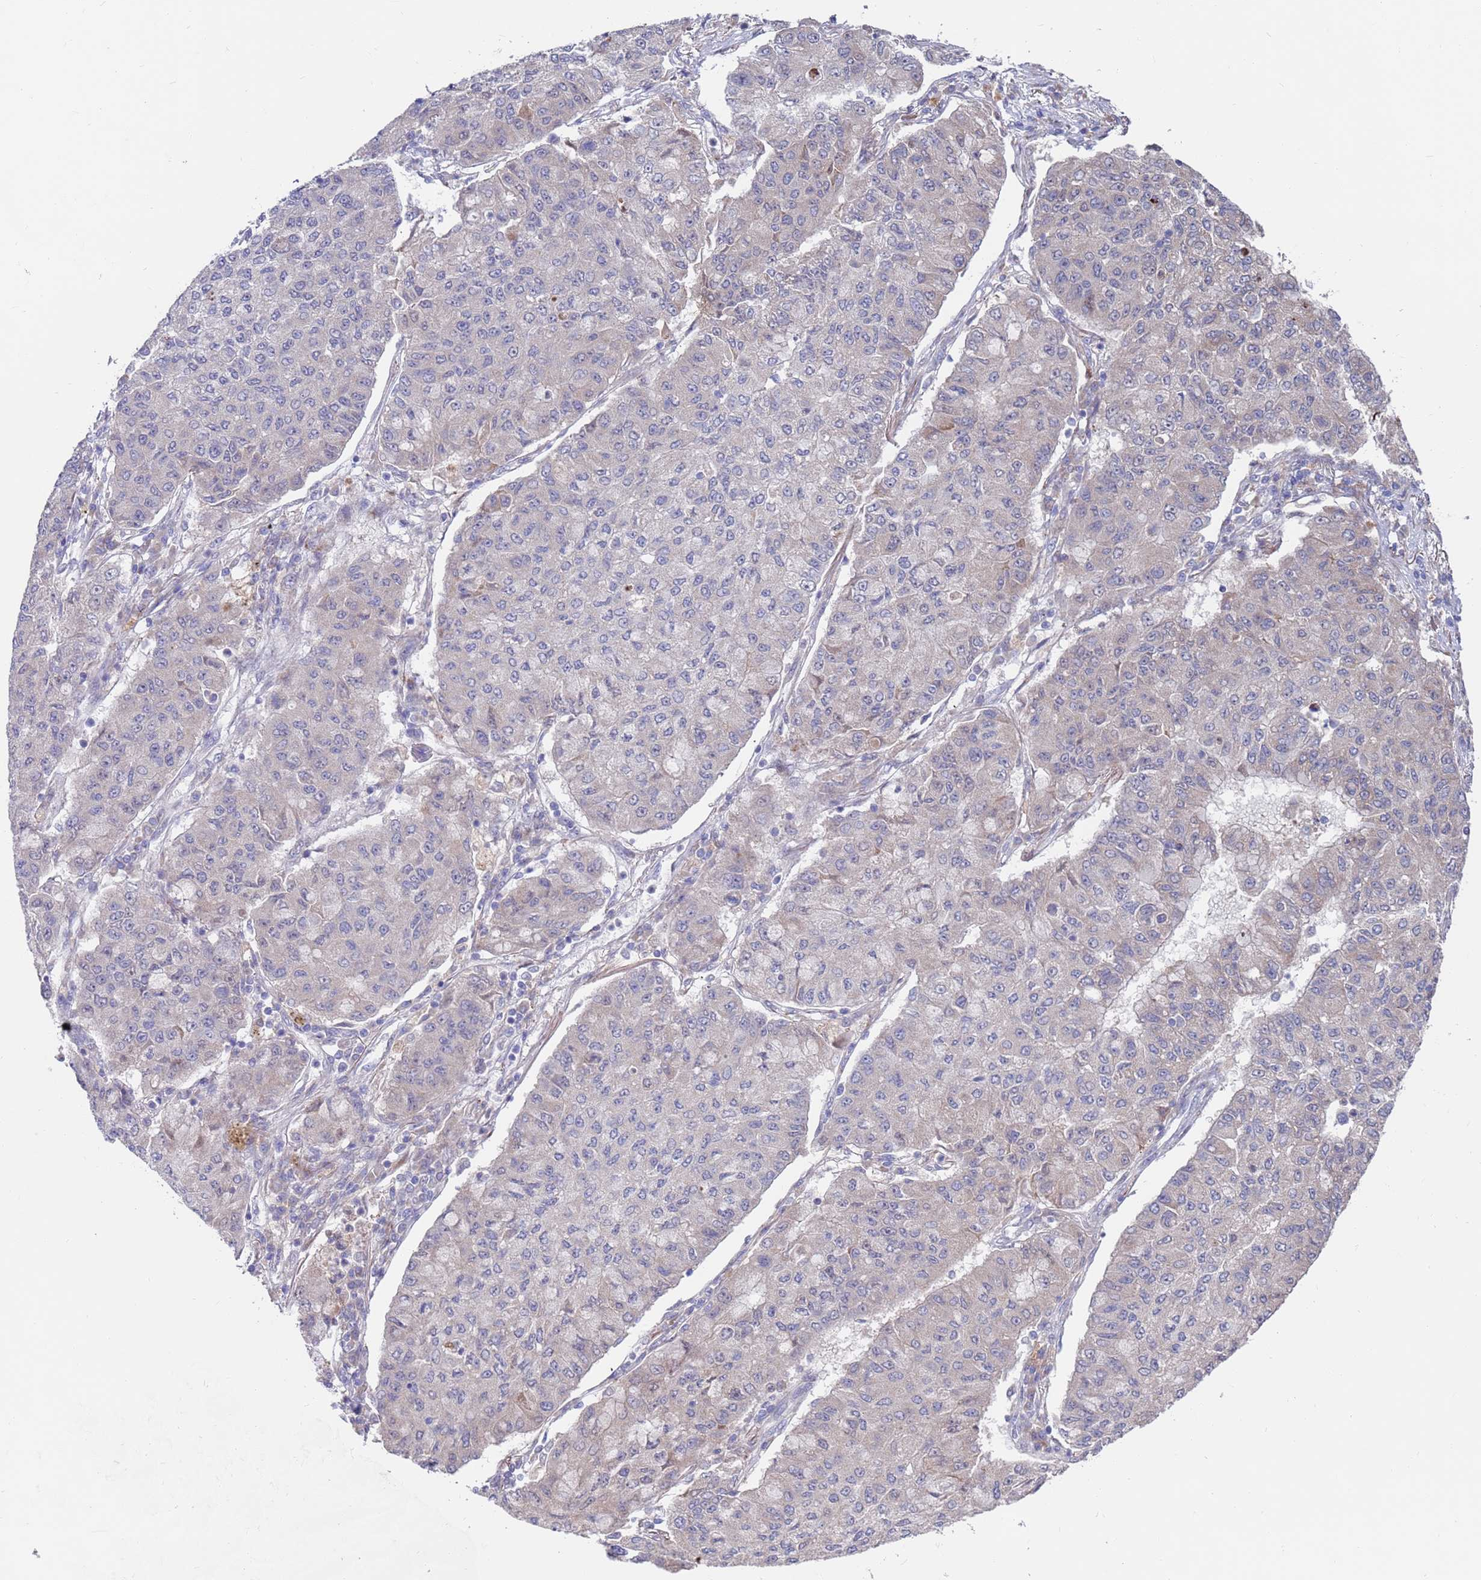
{"staining": {"intensity": "weak", "quantity": "<25%", "location": "cytoplasmic/membranous,nuclear"}, "tissue": "lung cancer", "cell_type": "Tumor cells", "image_type": "cancer", "snomed": [{"axis": "morphology", "description": "Squamous cell carcinoma, NOS"}, {"axis": "topography", "description": "Lung"}], "caption": "An immunohistochemistry micrograph of lung cancer (squamous cell carcinoma) is shown. There is no staining in tumor cells of lung cancer (squamous cell carcinoma). Brightfield microscopy of immunohistochemistry (IHC) stained with DAB (3,3'-diaminobenzidine) (brown) and hematoxylin (blue), captured at high magnification.", "gene": "FBXO27", "patient": {"sex": "male", "age": 74}}